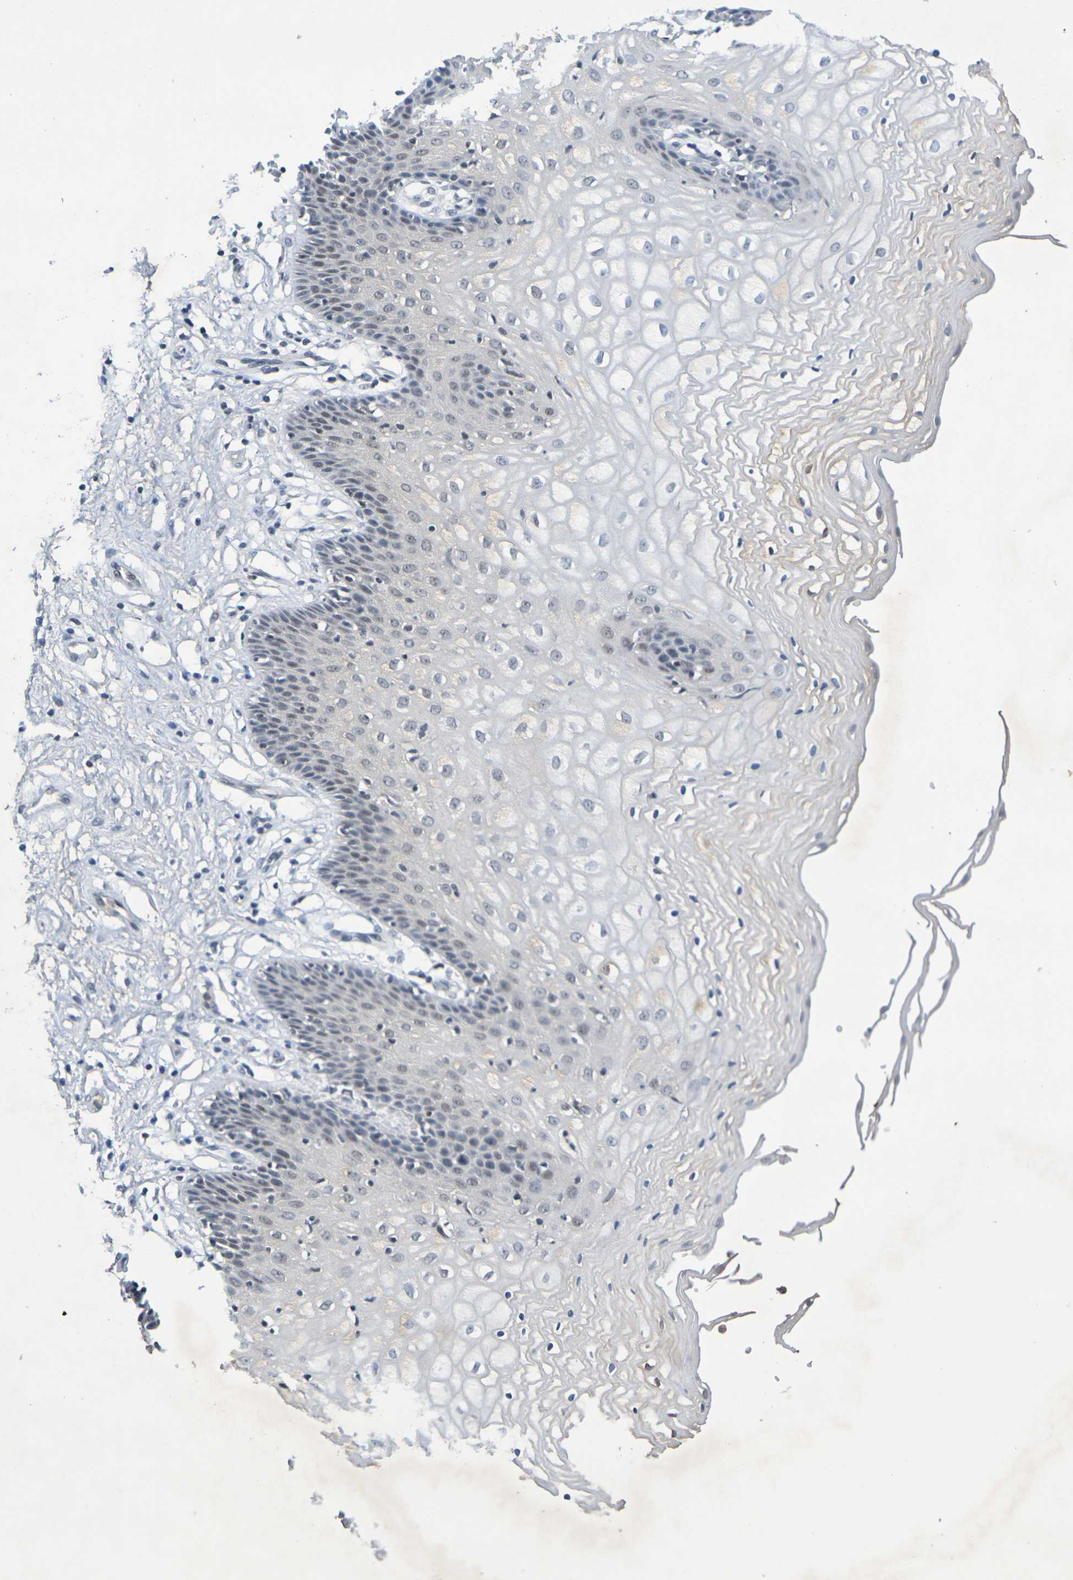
{"staining": {"intensity": "weak", "quantity": "25%-75%", "location": "cytoplasmic/membranous,nuclear"}, "tissue": "vagina", "cell_type": "Squamous epithelial cells", "image_type": "normal", "snomed": [{"axis": "morphology", "description": "Normal tissue, NOS"}, {"axis": "topography", "description": "Vagina"}], "caption": "Brown immunohistochemical staining in unremarkable human vagina displays weak cytoplasmic/membranous,nuclear positivity in about 25%-75% of squamous epithelial cells.", "gene": "TERF2", "patient": {"sex": "female", "age": 34}}